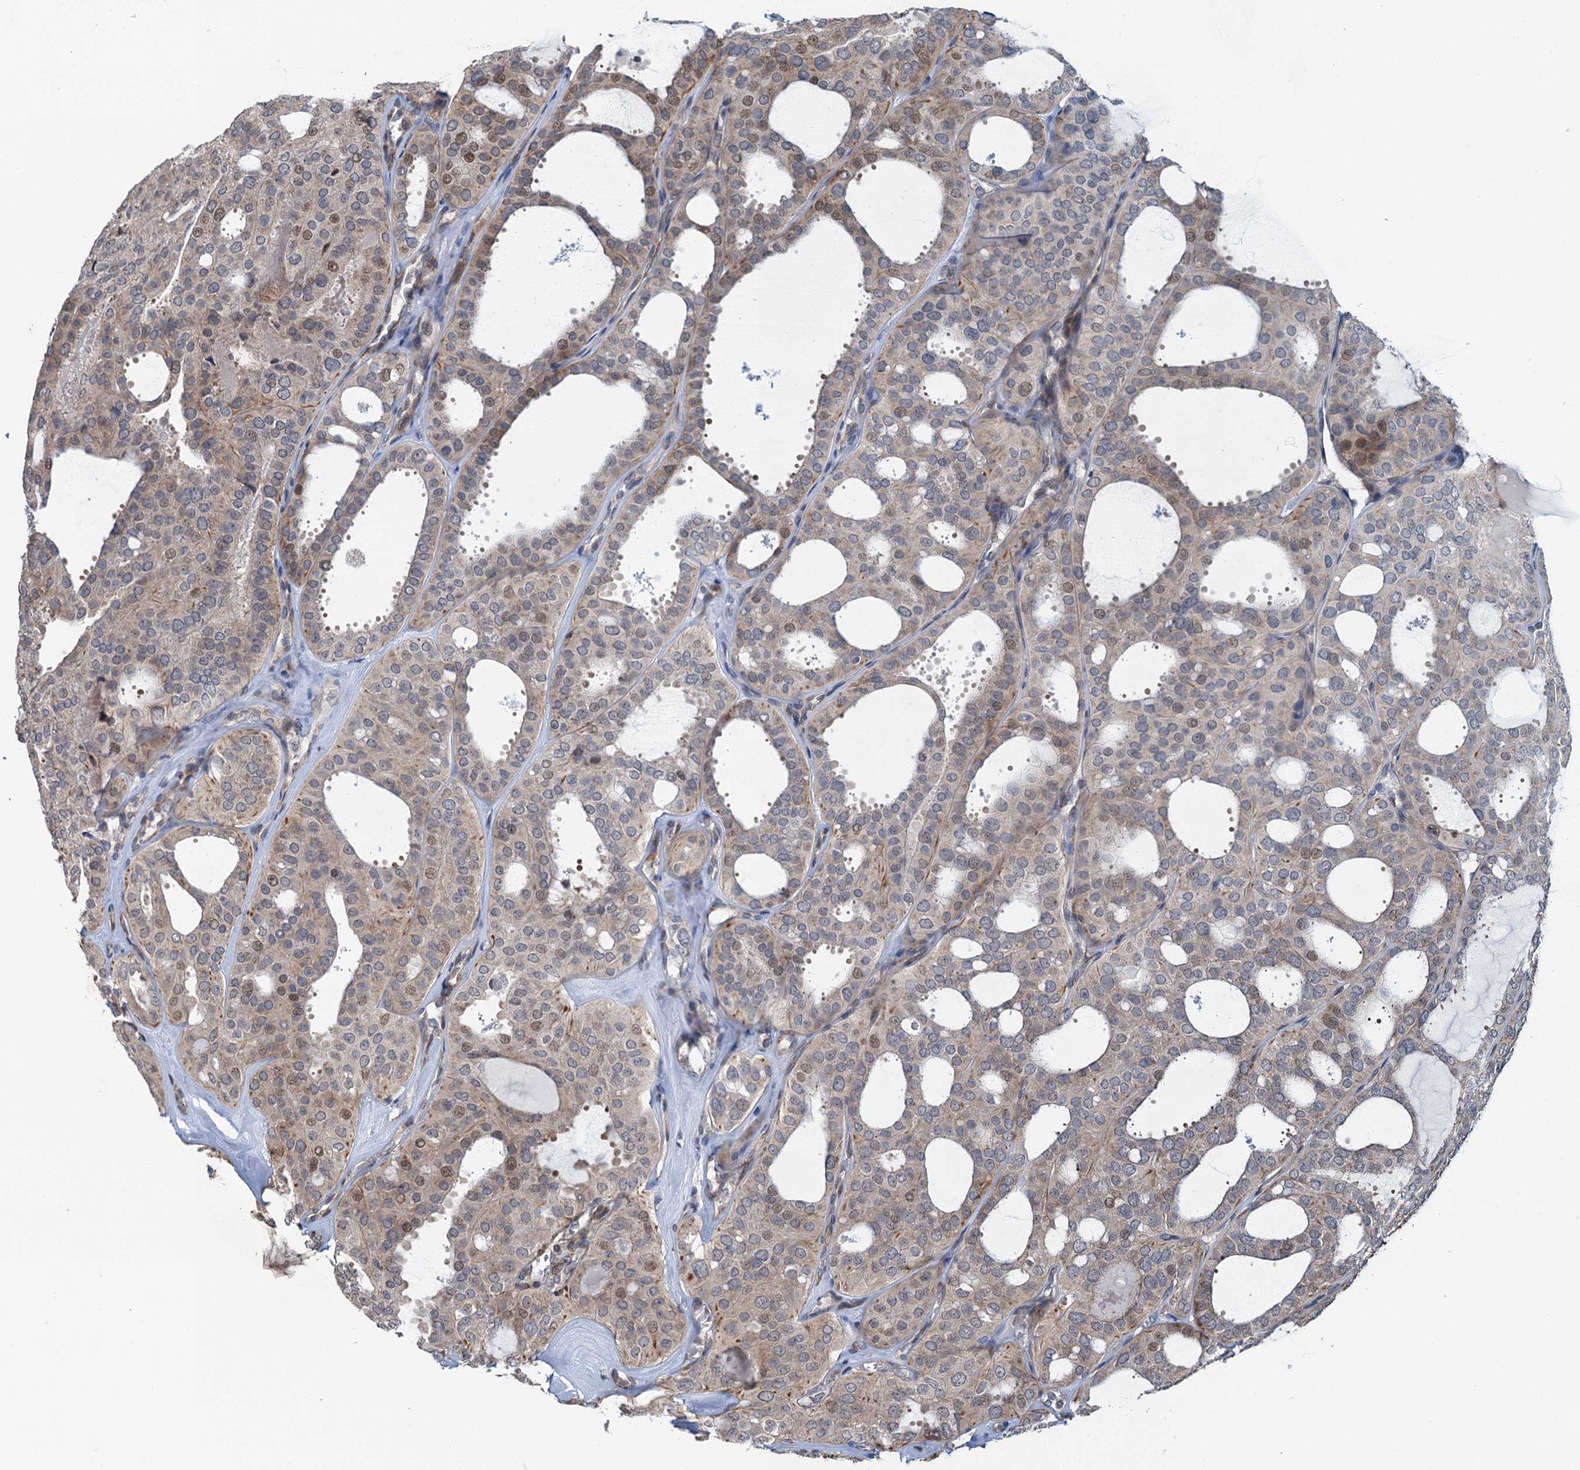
{"staining": {"intensity": "weak", "quantity": "<25%", "location": "nuclear"}, "tissue": "thyroid cancer", "cell_type": "Tumor cells", "image_type": "cancer", "snomed": [{"axis": "morphology", "description": "Follicular adenoma carcinoma, NOS"}, {"axis": "topography", "description": "Thyroid gland"}], "caption": "IHC of follicular adenoma carcinoma (thyroid) demonstrates no positivity in tumor cells.", "gene": "WHAMM", "patient": {"sex": "male", "age": 75}}